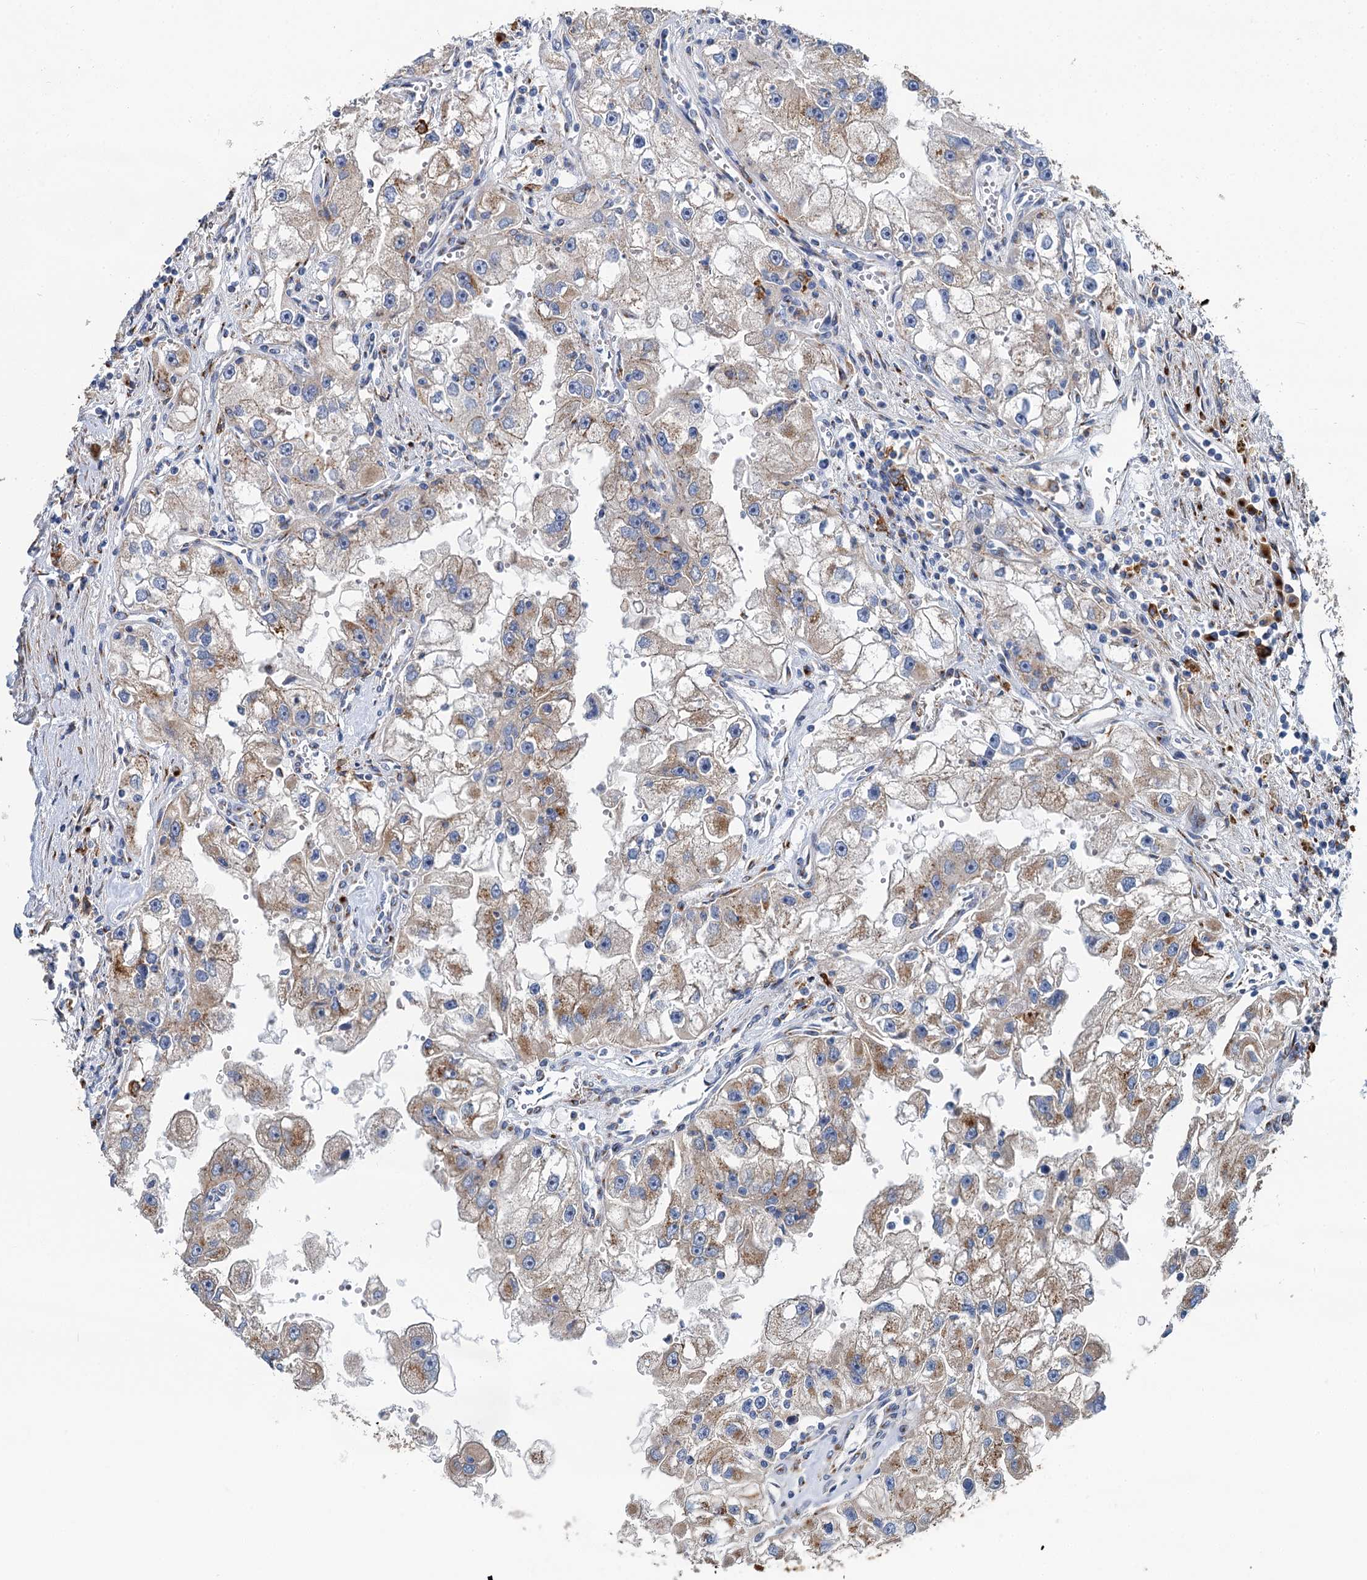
{"staining": {"intensity": "moderate", "quantity": "25%-75%", "location": "cytoplasmic/membranous"}, "tissue": "renal cancer", "cell_type": "Tumor cells", "image_type": "cancer", "snomed": [{"axis": "morphology", "description": "Adenocarcinoma, NOS"}, {"axis": "topography", "description": "Kidney"}], "caption": "Protein expression analysis of human renal cancer (adenocarcinoma) reveals moderate cytoplasmic/membranous positivity in approximately 25%-75% of tumor cells.", "gene": "BET1L", "patient": {"sex": "male", "age": 63}}